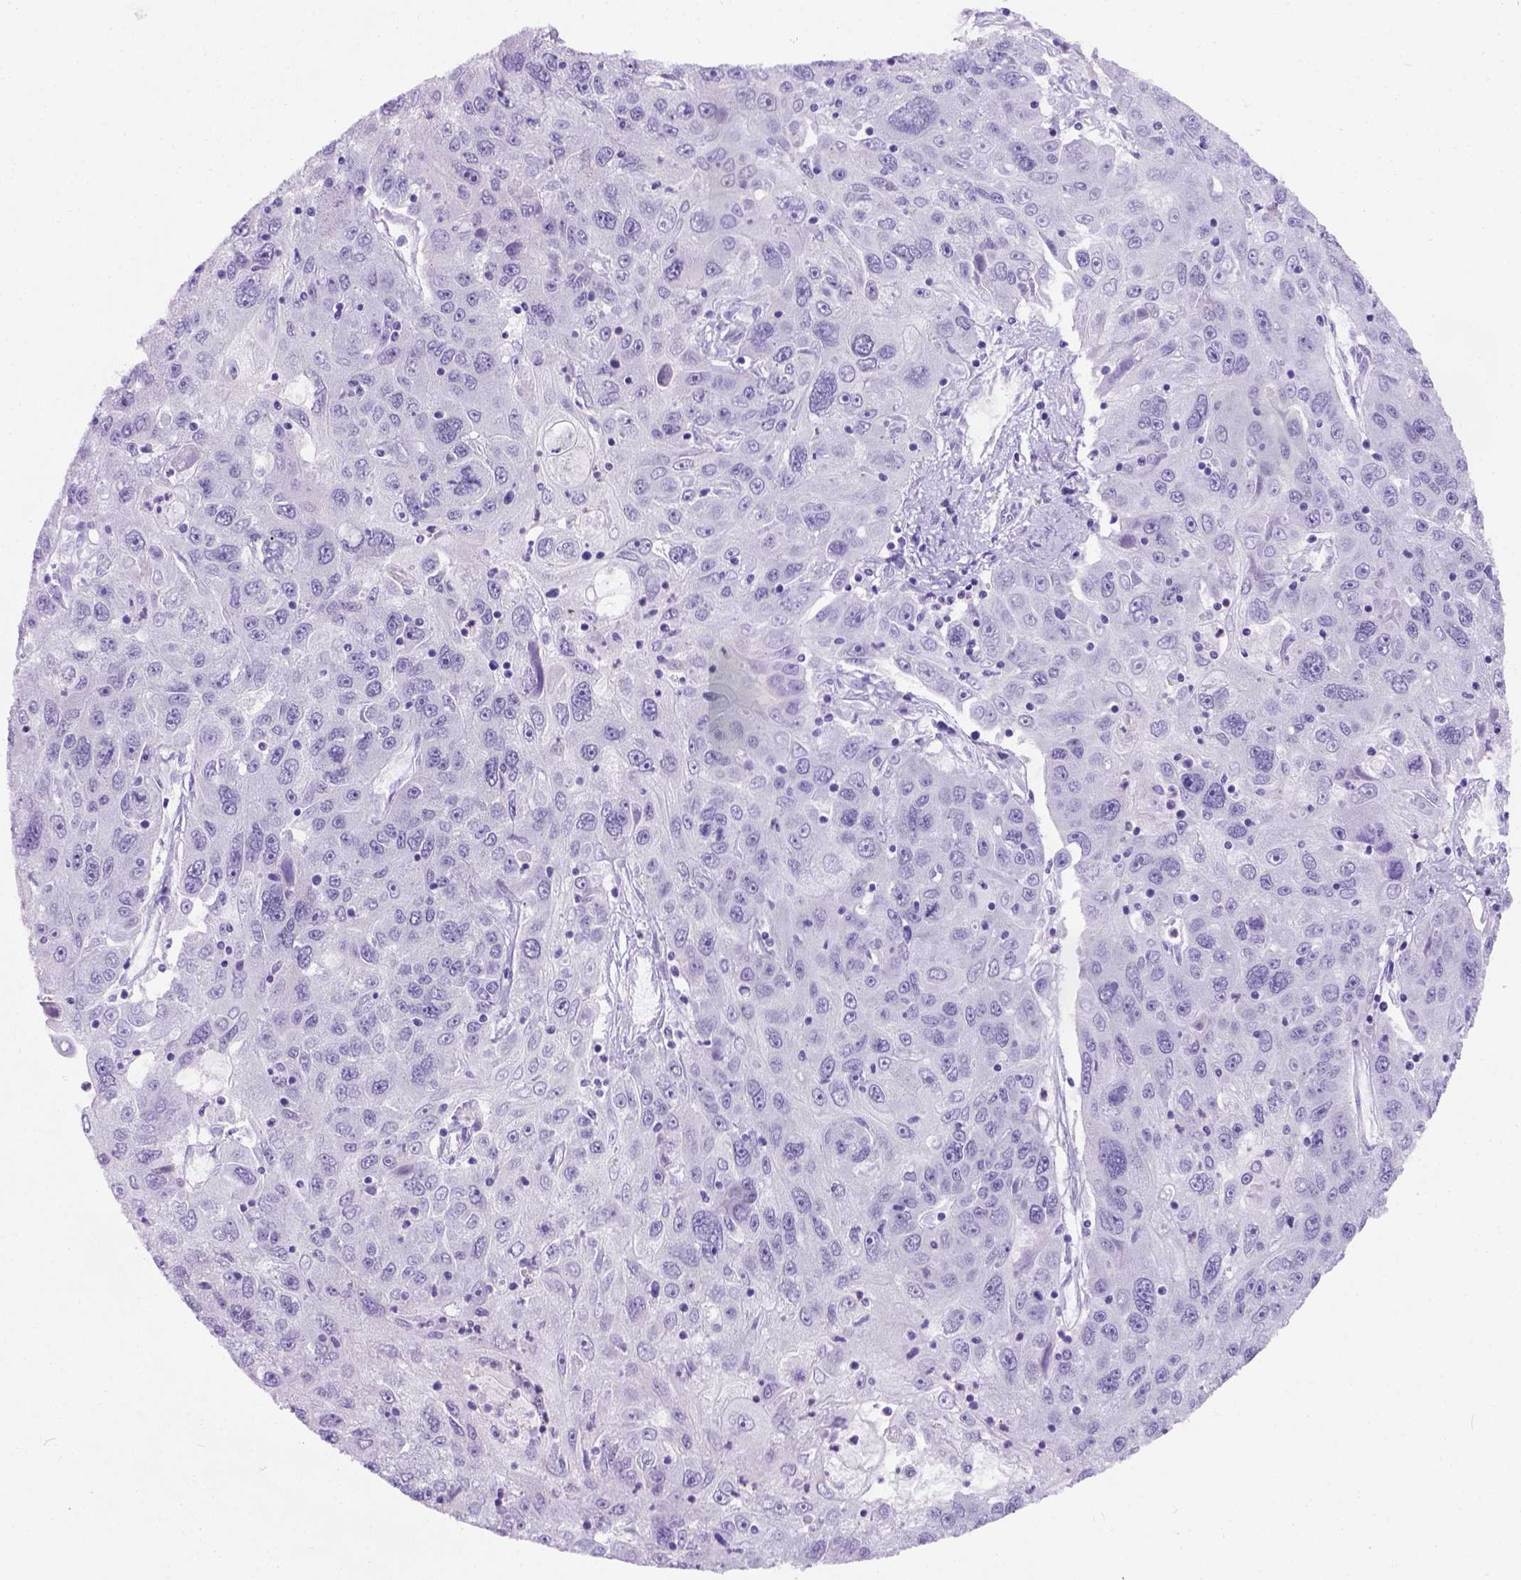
{"staining": {"intensity": "negative", "quantity": "none", "location": "none"}, "tissue": "stomach cancer", "cell_type": "Tumor cells", "image_type": "cancer", "snomed": [{"axis": "morphology", "description": "Adenocarcinoma, NOS"}, {"axis": "topography", "description": "Stomach"}], "caption": "DAB (3,3'-diaminobenzidine) immunohistochemical staining of human adenocarcinoma (stomach) shows no significant staining in tumor cells. (Brightfield microscopy of DAB (3,3'-diaminobenzidine) IHC at high magnification).", "gene": "PHF7", "patient": {"sex": "male", "age": 56}}